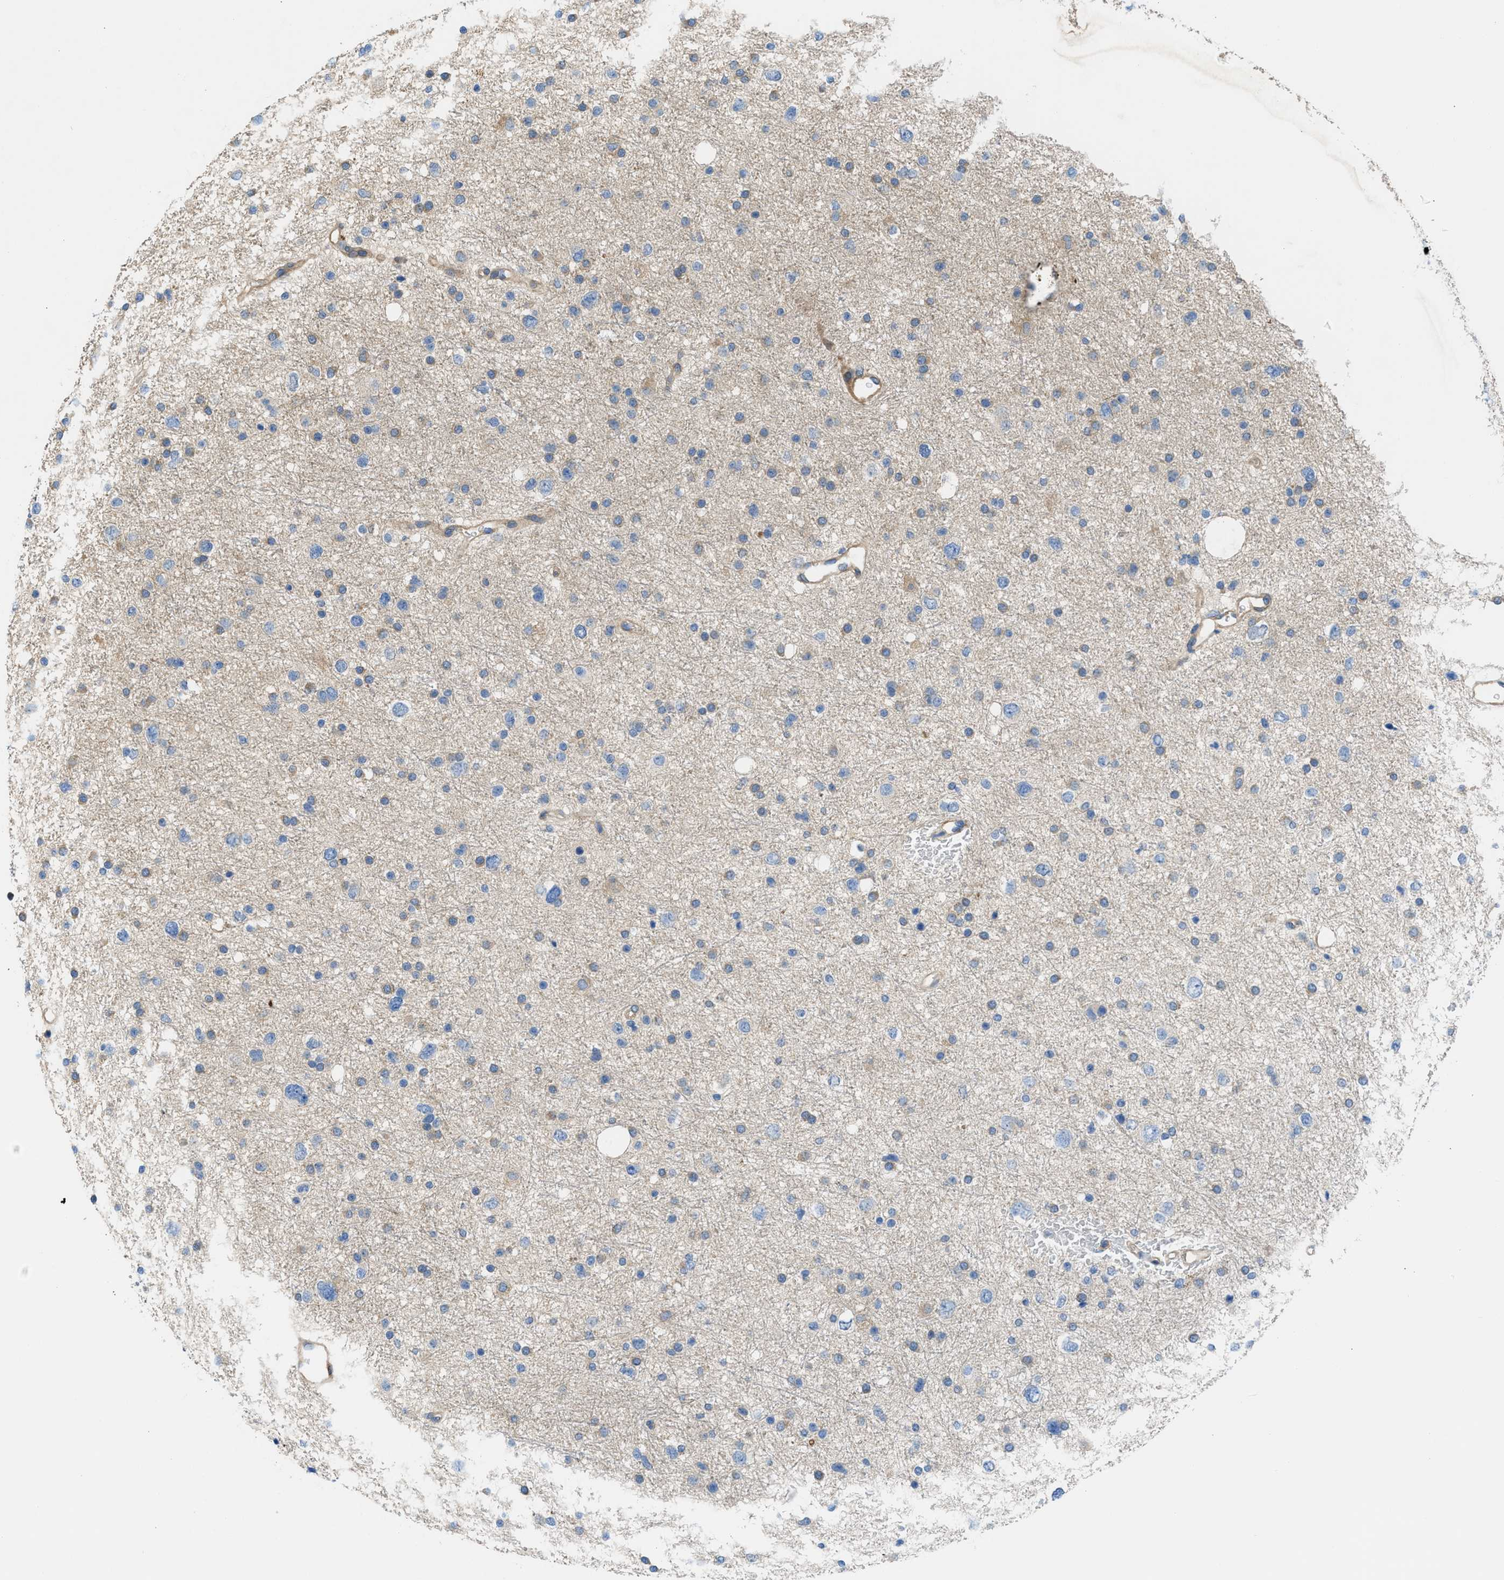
{"staining": {"intensity": "weak", "quantity": "<25%", "location": "cytoplasmic/membranous"}, "tissue": "glioma", "cell_type": "Tumor cells", "image_type": "cancer", "snomed": [{"axis": "morphology", "description": "Glioma, malignant, Low grade"}, {"axis": "topography", "description": "Brain"}], "caption": "Glioma stained for a protein using immunohistochemistry (IHC) shows no positivity tumor cells.", "gene": "CHKB", "patient": {"sex": "female", "age": 37}}